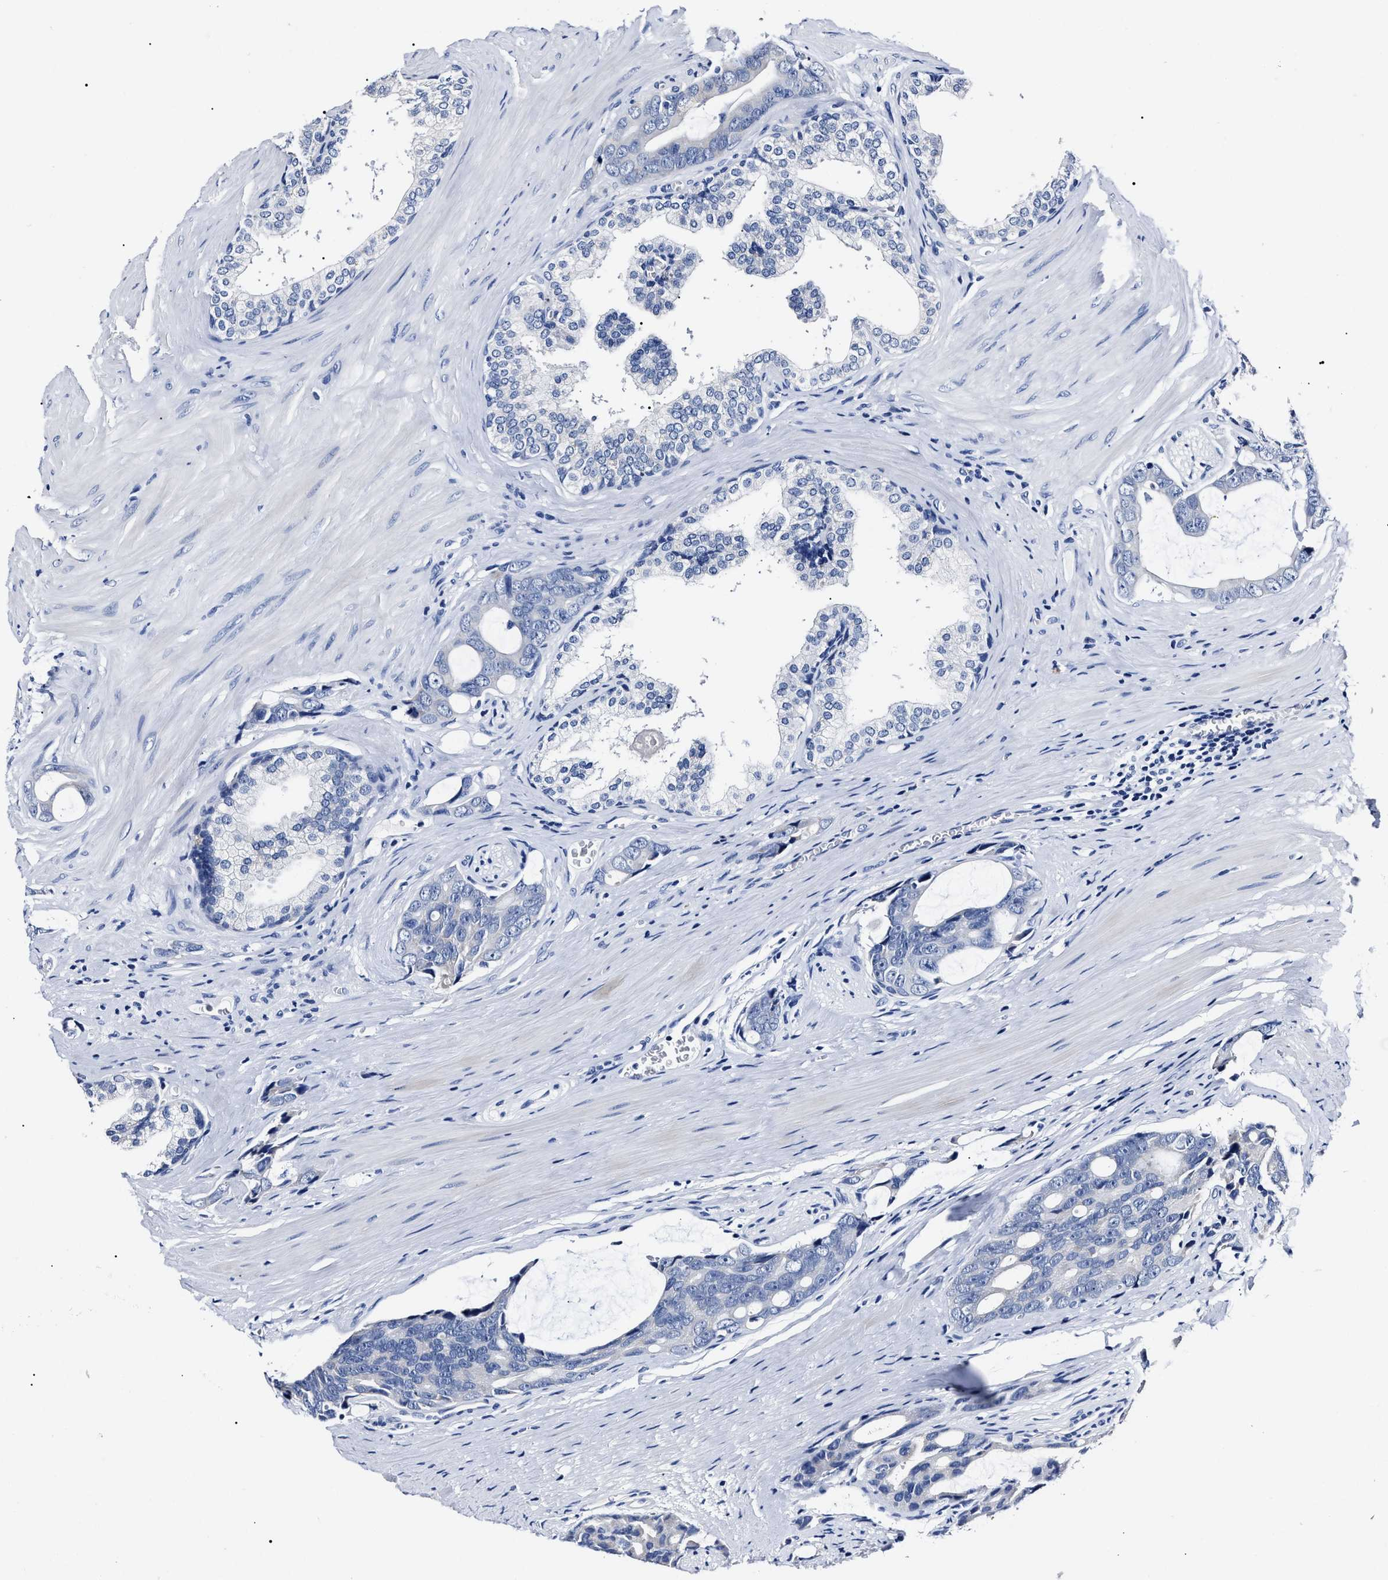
{"staining": {"intensity": "negative", "quantity": "none", "location": "none"}, "tissue": "prostate cancer", "cell_type": "Tumor cells", "image_type": "cancer", "snomed": [{"axis": "morphology", "description": "Adenocarcinoma, Medium grade"}, {"axis": "topography", "description": "Prostate"}], "caption": "Protein analysis of prostate cancer shows no significant positivity in tumor cells.", "gene": "ALPG", "patient": {"sex": "male", "age": 53}}